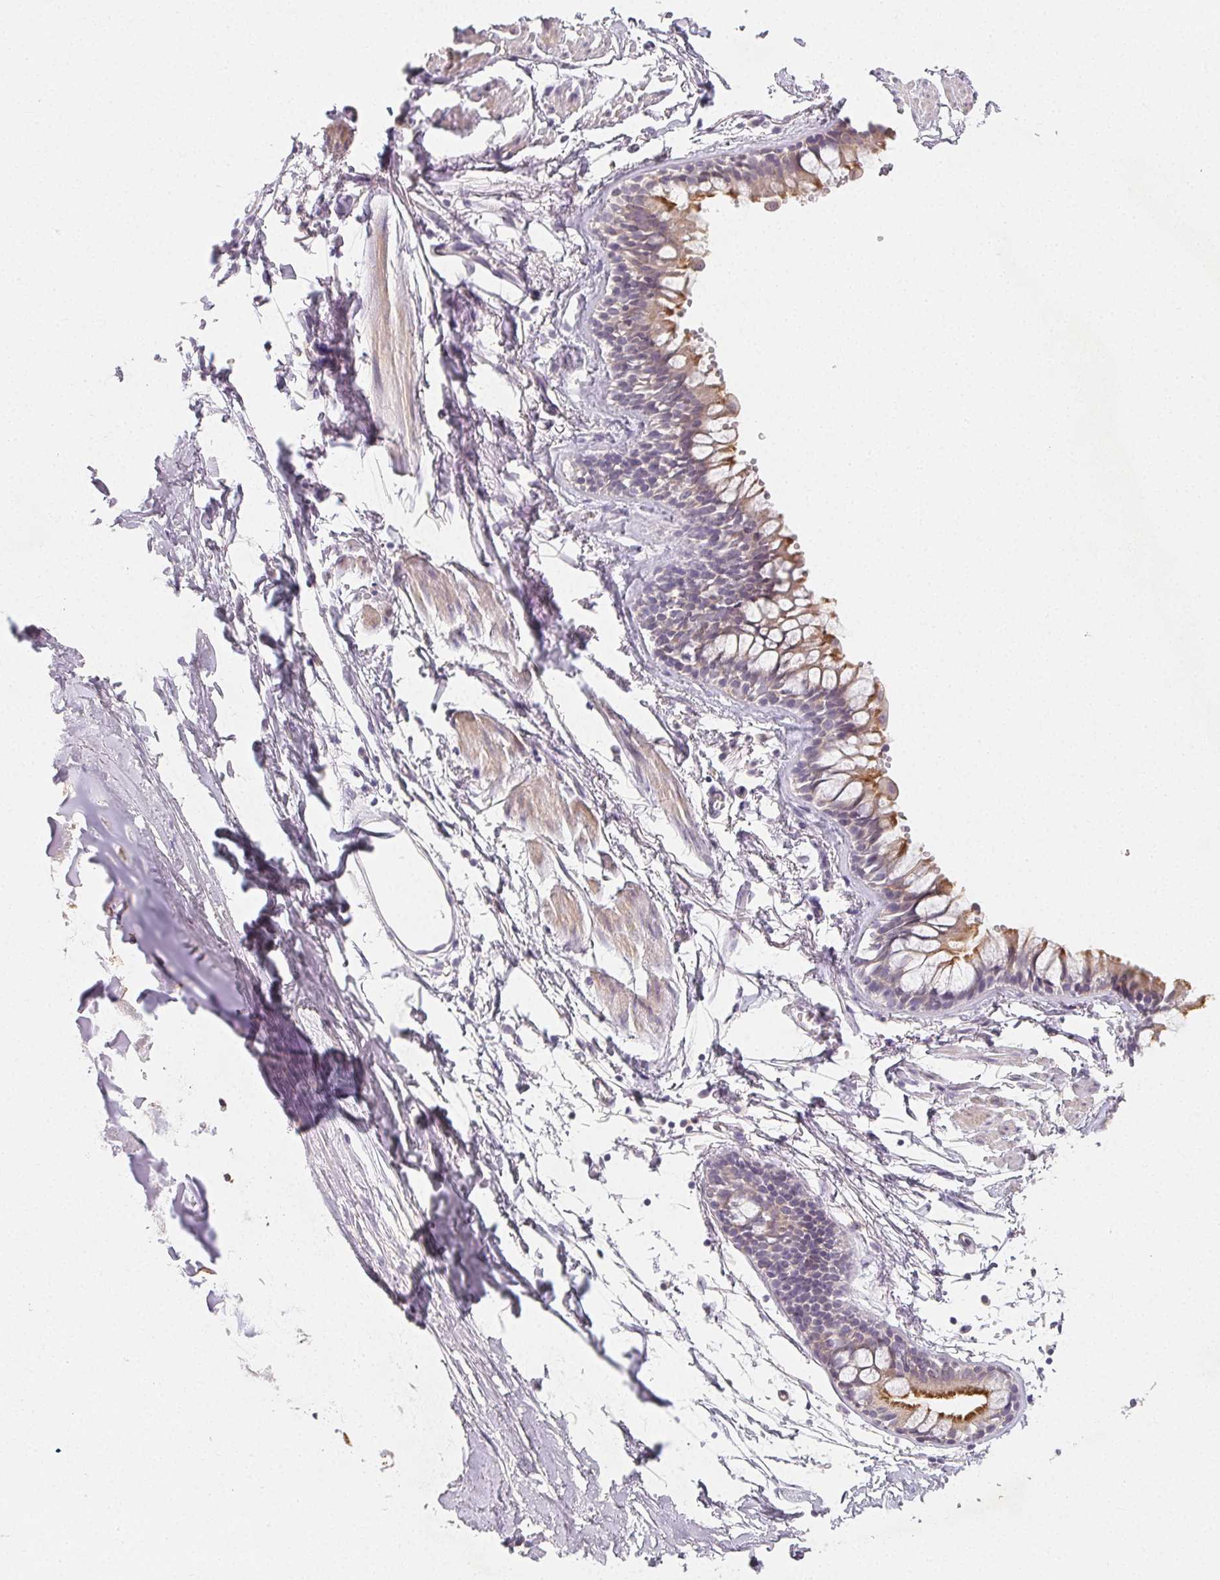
{"staining": {"intensity": "moderate", "quantity": "25%-75%", "location": "cytoplasmic/membranous"}, "tissue": "bronchus", "cell_type": "Respiratory epithelial cells", "image_type": "normal", "snomed": [{"axis": "morphology", "description": "Normal tissue, NOS"}, {"axis": "topography", "description": "Cartilage tissue"}, {"axis": "topography", "description": "Bronchus"}], "caption": "Protein analysis of unremarkable bronchus exhibits moderate cytoplasmic/membranous staining in approximately 25%-75% of respiratory epithelial cells.", "gene": "LRRC23", "patient": {"sex": "female", "age": 59}}